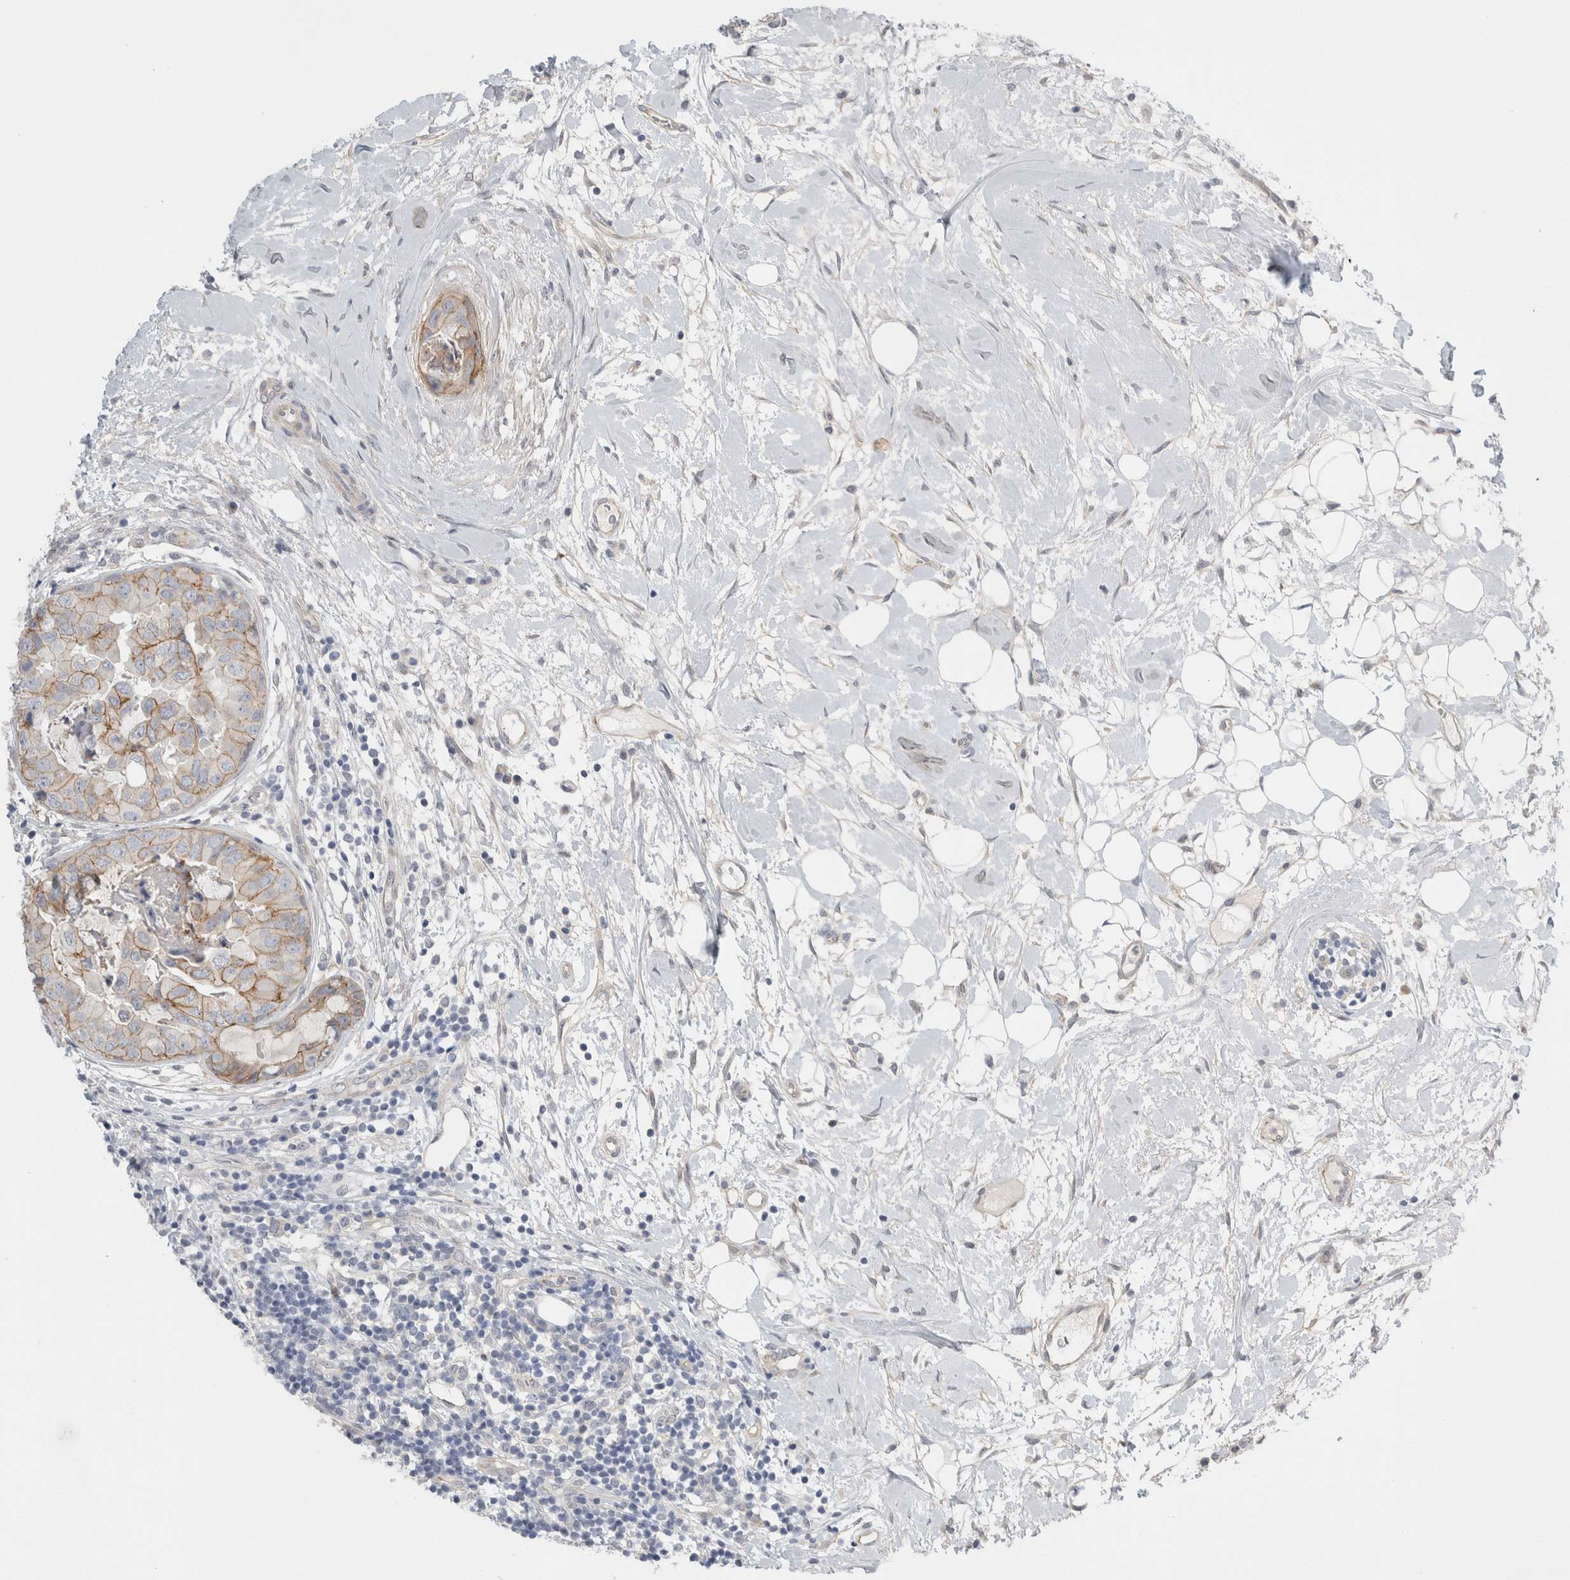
{"staining": {"intensity": "weak", "quantity": "25%-75%", "location": "cytoplasmic/membranous"}, "tissue": "breast cancer", "cell_type": "Tumor cells", "image_type": "cancer", "snomed": [{"axis": "morphology", "description": "Duct carcinoma"}, {"axis": "topography", "description": "Breast"}], "caption": "Brown immunohistochemical staining in infiltrating ductal carcinoma (breast) exhibits weak cytoplasmic/membranous positivity in about 25%-75% of tumor cells.", "gene": "VANGL1", "patient": {"sex": "female", "age": 40}}